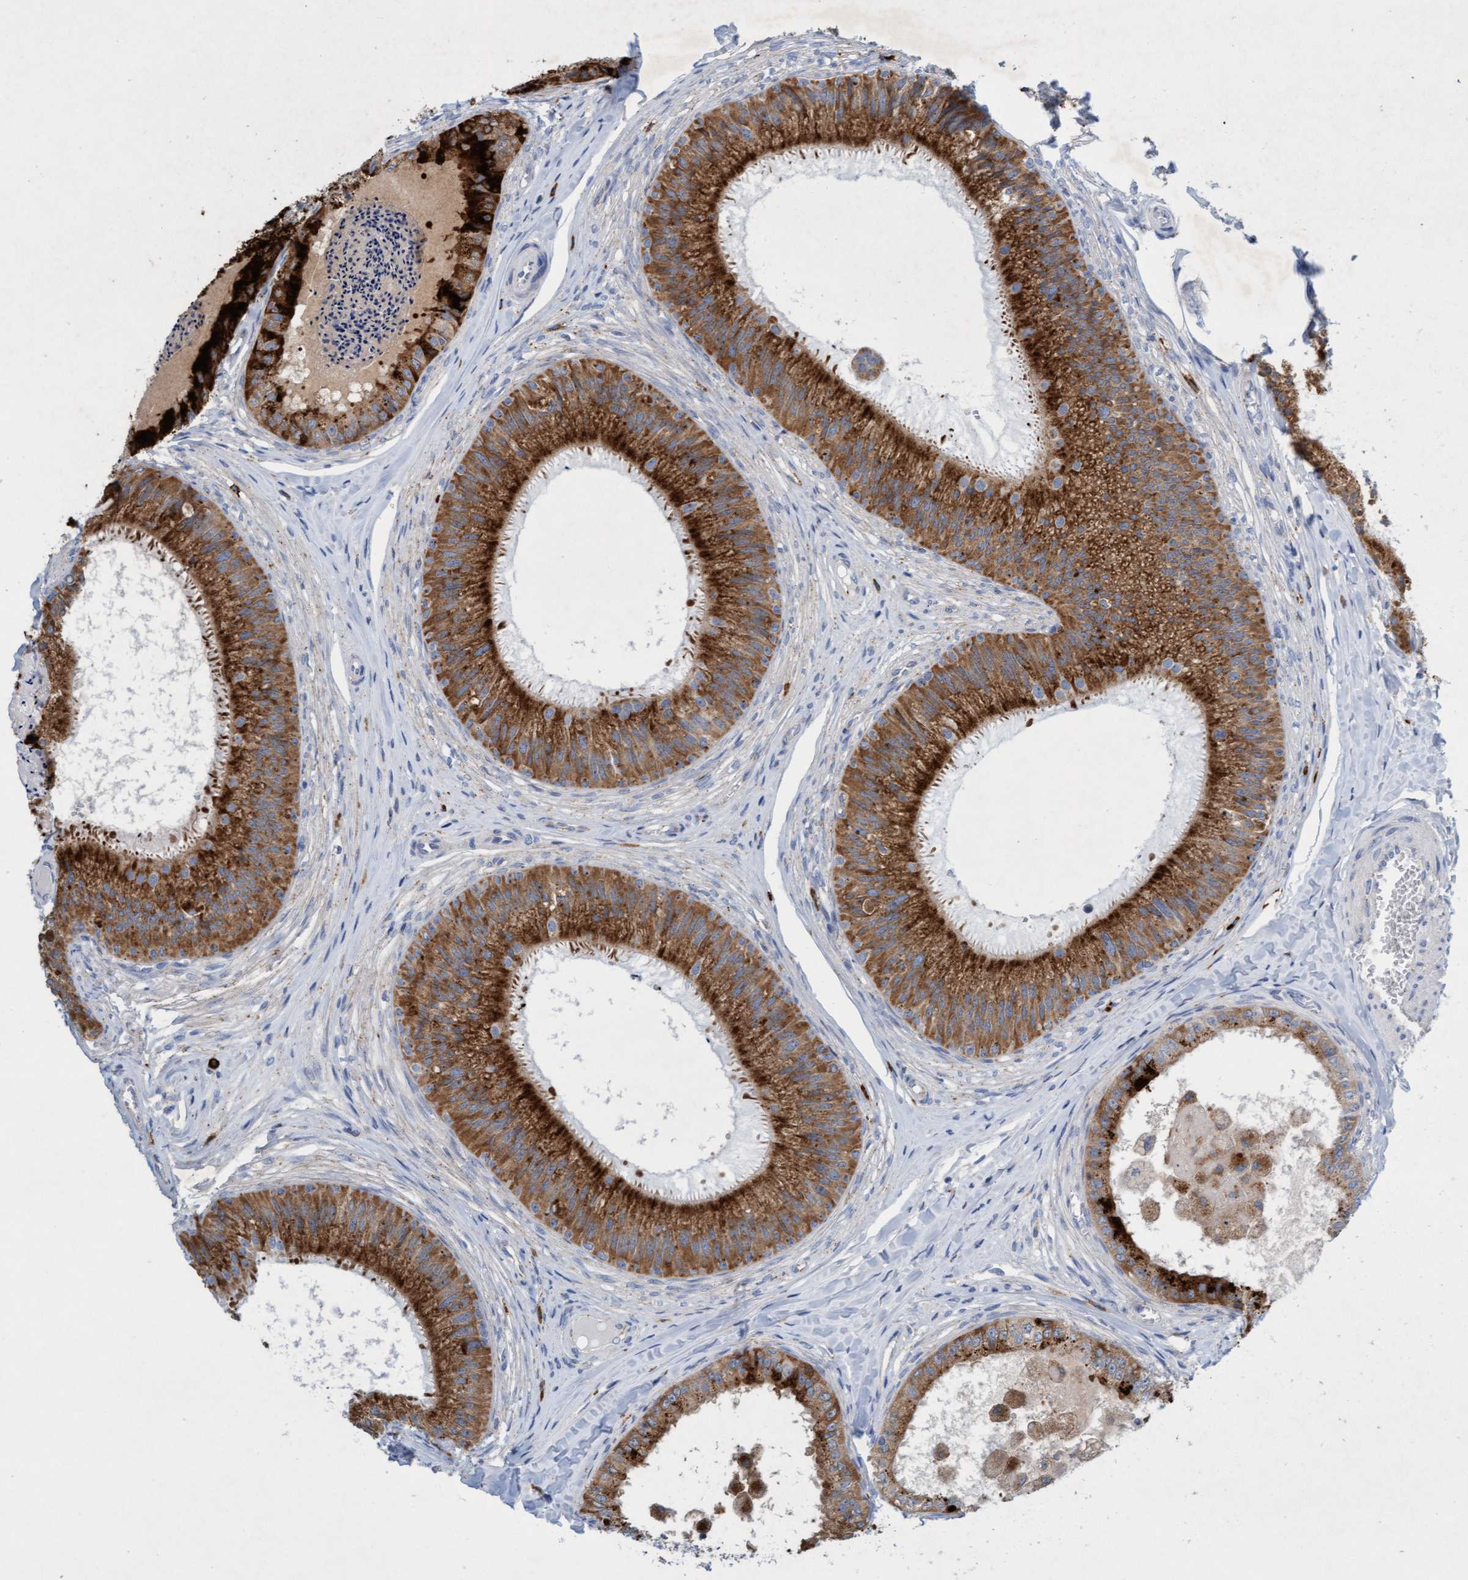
{"staining": {"intensity": "strong", "quantity": ">75%", "location": "cytoplasmic/membranous"}, "tissue": "epididymis", "cell_type": "Glandular cells", "image_type": "normal", "snomed": [{"axis": "morphology", "description": "Normal tissue, NOS"}, {"axis": "topography", "description": "Epididymis"}], "caption": "Brown immunohistochemical staining in normal human epididymis exhibits strong cytoplasmic/membranous expression in approximately >75% of glandular cells.", "gene": "SGSH", "patient": {"sex": "male", "age": 31}}